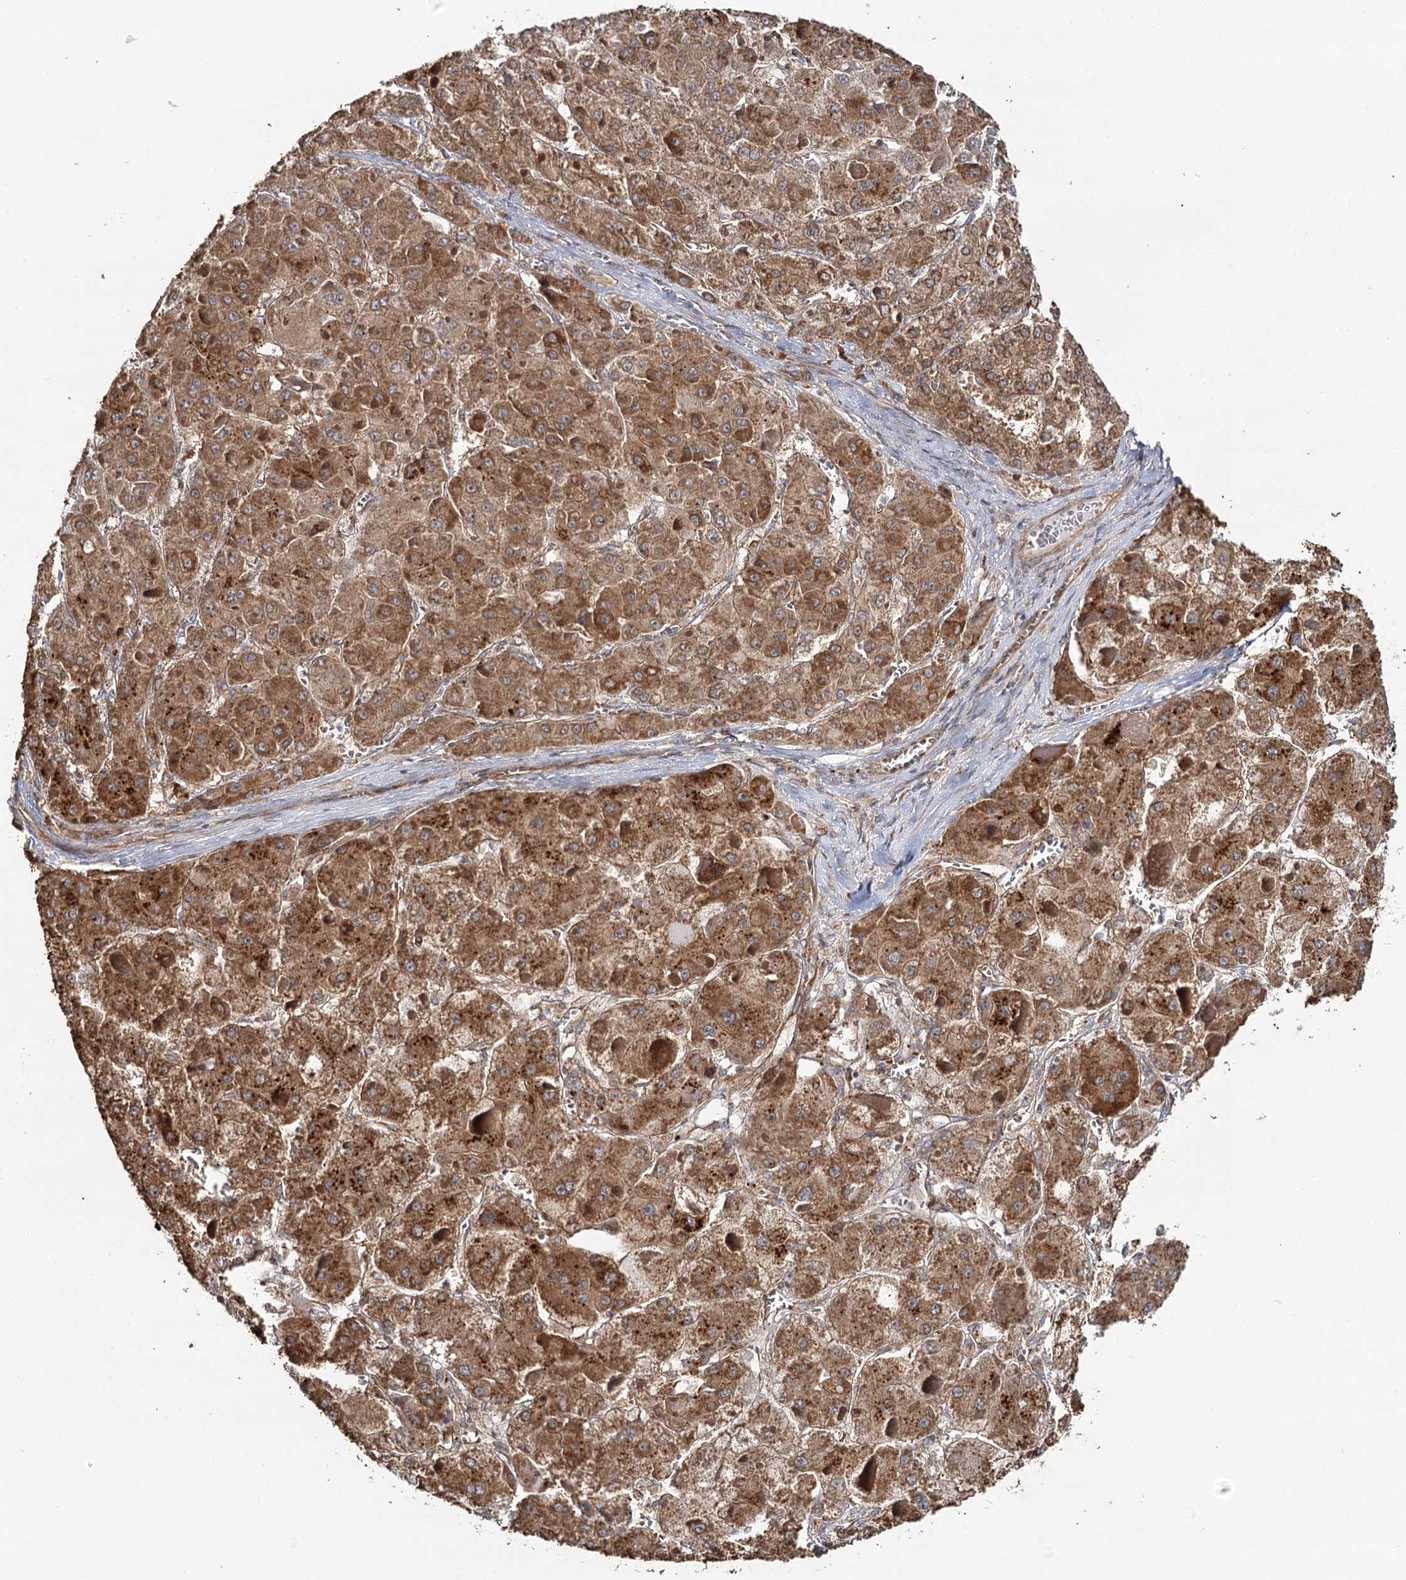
{"staining": {"intensity": "moderate", "quantity": ">75%", "location": "cytoplasmic/membranous"}, "tissue": "liver cancer", "cell_type": "Tumor cells", "image_type": "cancer", "snomed": [{"axis": "morphology", "description": "Carcinoma, Hepatocellular, NOS"}, {"axis": "topography", "description": "Liver"}], "caption": "Protein expression analysis of human liver cancer reveals moderate cytoplasmic/membranous staining in about >75% of tumor cells. Nuclei are stained in blue.", "gene": "OTUD4", "patient": {"sex": "female", "age": 73}}